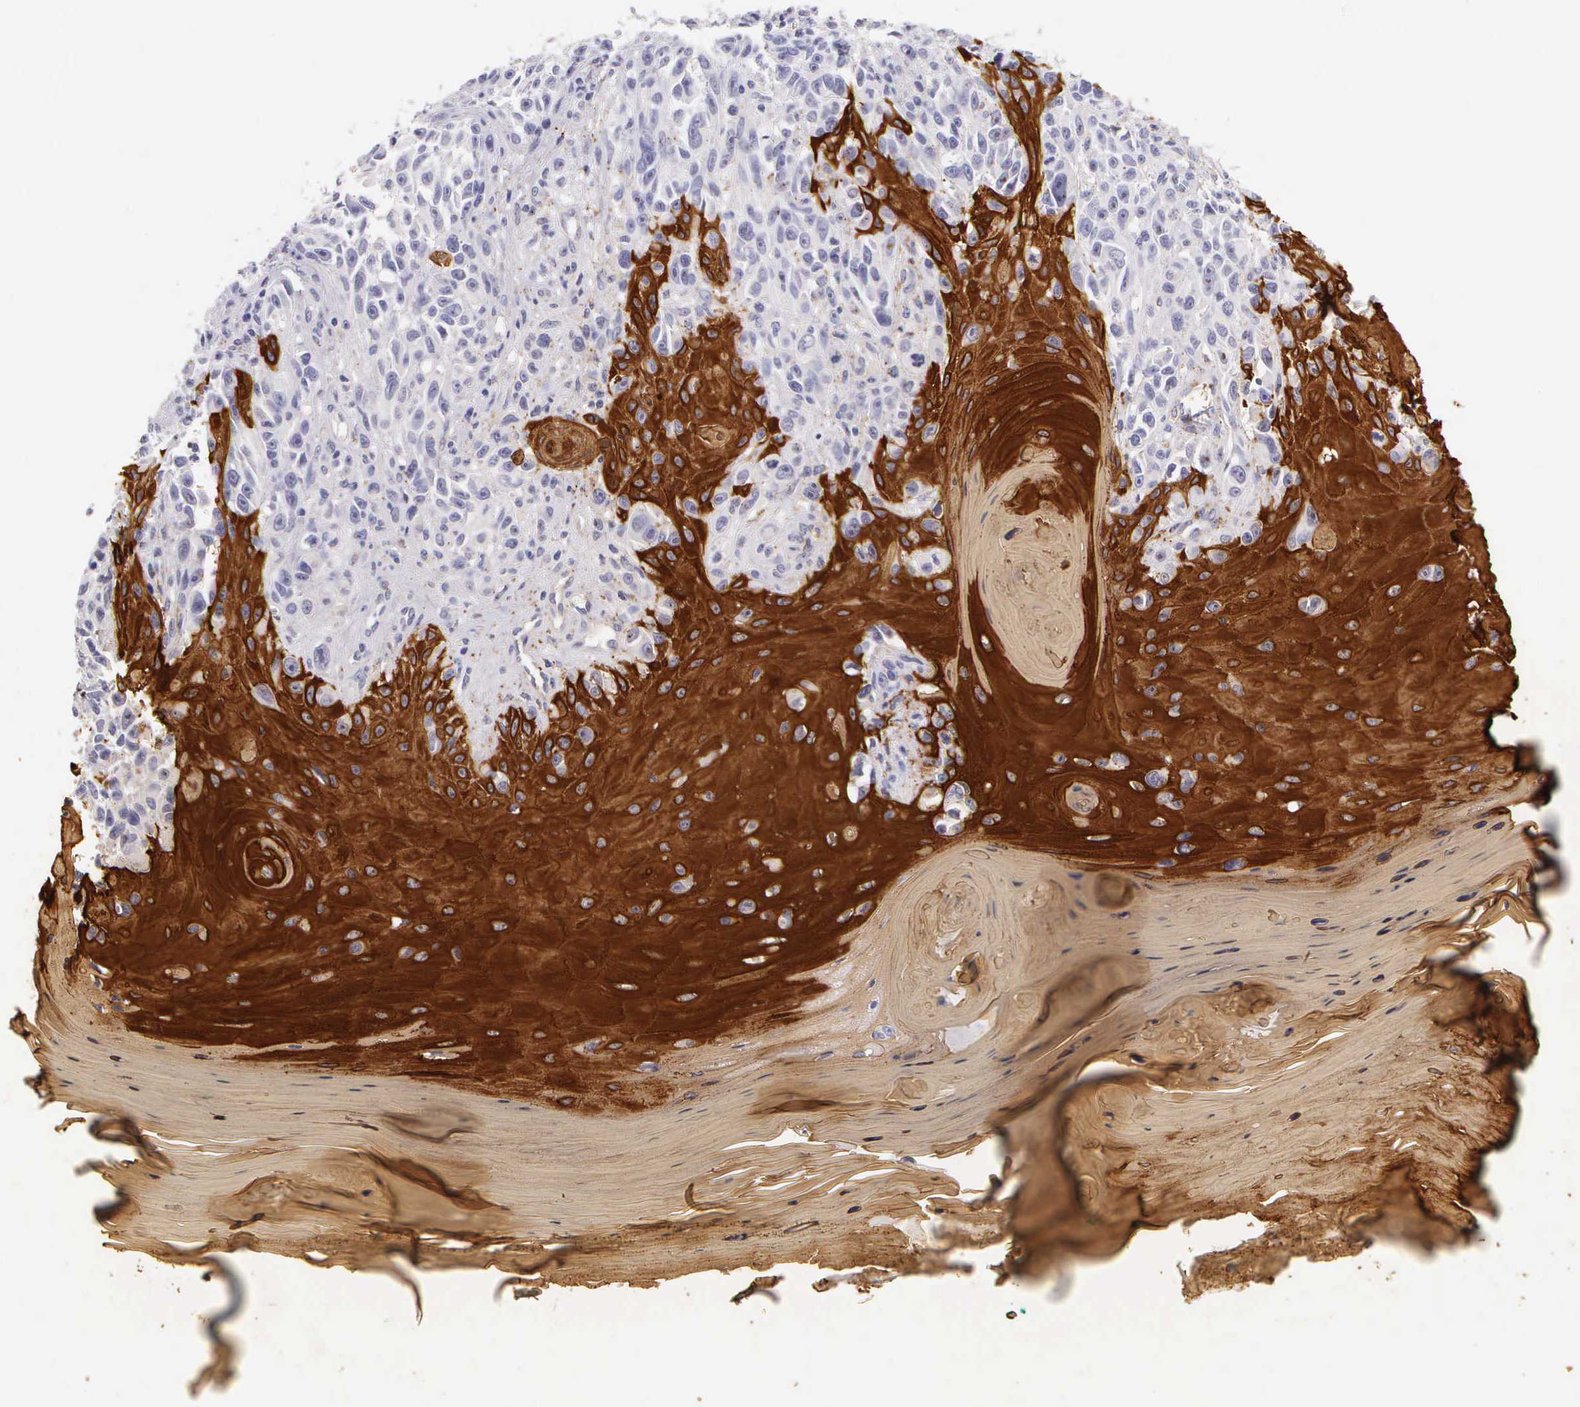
{"staining": {"intensity": "negative", "quantity": "none", "location": "none"}, "tissue": "melanoma", "cell_type": "Tumor cells", "image_type": "cancer", "snomed": [{"axis": "morphology", "description": "Malignant melanoma, NOS"}, {"axis": "topography", "description": "Skin"}], "caption": "Immunohistochemistry (IHC) micrograph of neoplastic tissue: human melanoma stained with DAB (3,3'-diaminobenzidine) reveals no significant protein positivity in tumor cells.", "gene": "KRT17", "patient": {"sex": "female", "age": 82}}